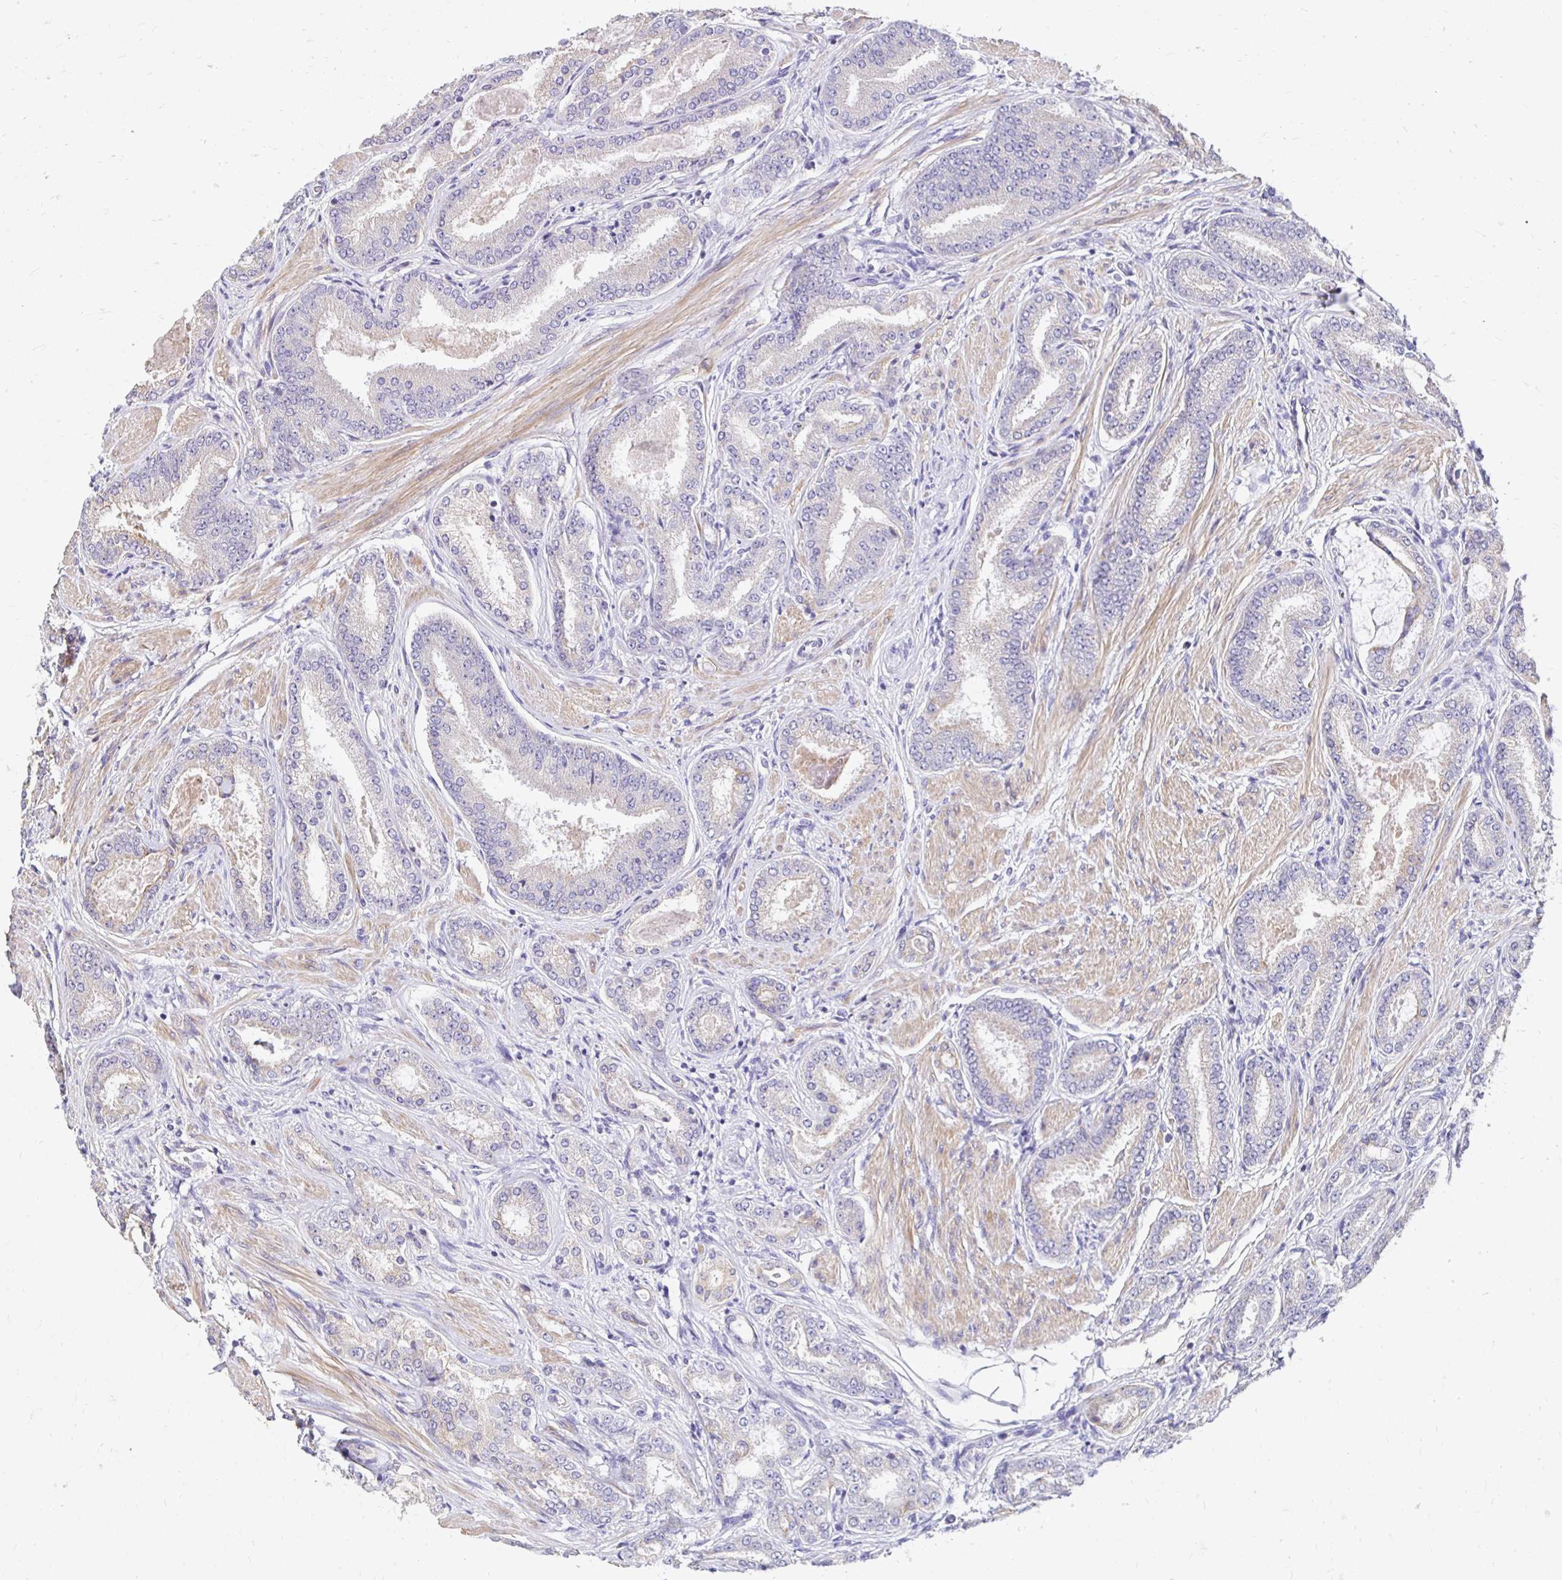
{"staining": {"intensity": "negative", "quantity": "none", "location": "none"}, "tissue": "prostate cancer", "cell_type": "Tumor cells", "image_type": "cancer", "snomed": [{"axis": "morphology", "description": "Adenocarcinoma, High grade"}, {"axis": "topography", "description": "Prostate"}], "caption": "This is a image of immunohistochemistry staining of prostate adenocarcinoma (high-grade), which shows no staining in tumor cells.", "gene": "AKAP6", "patient": {"sex": "male", "age": 63}}